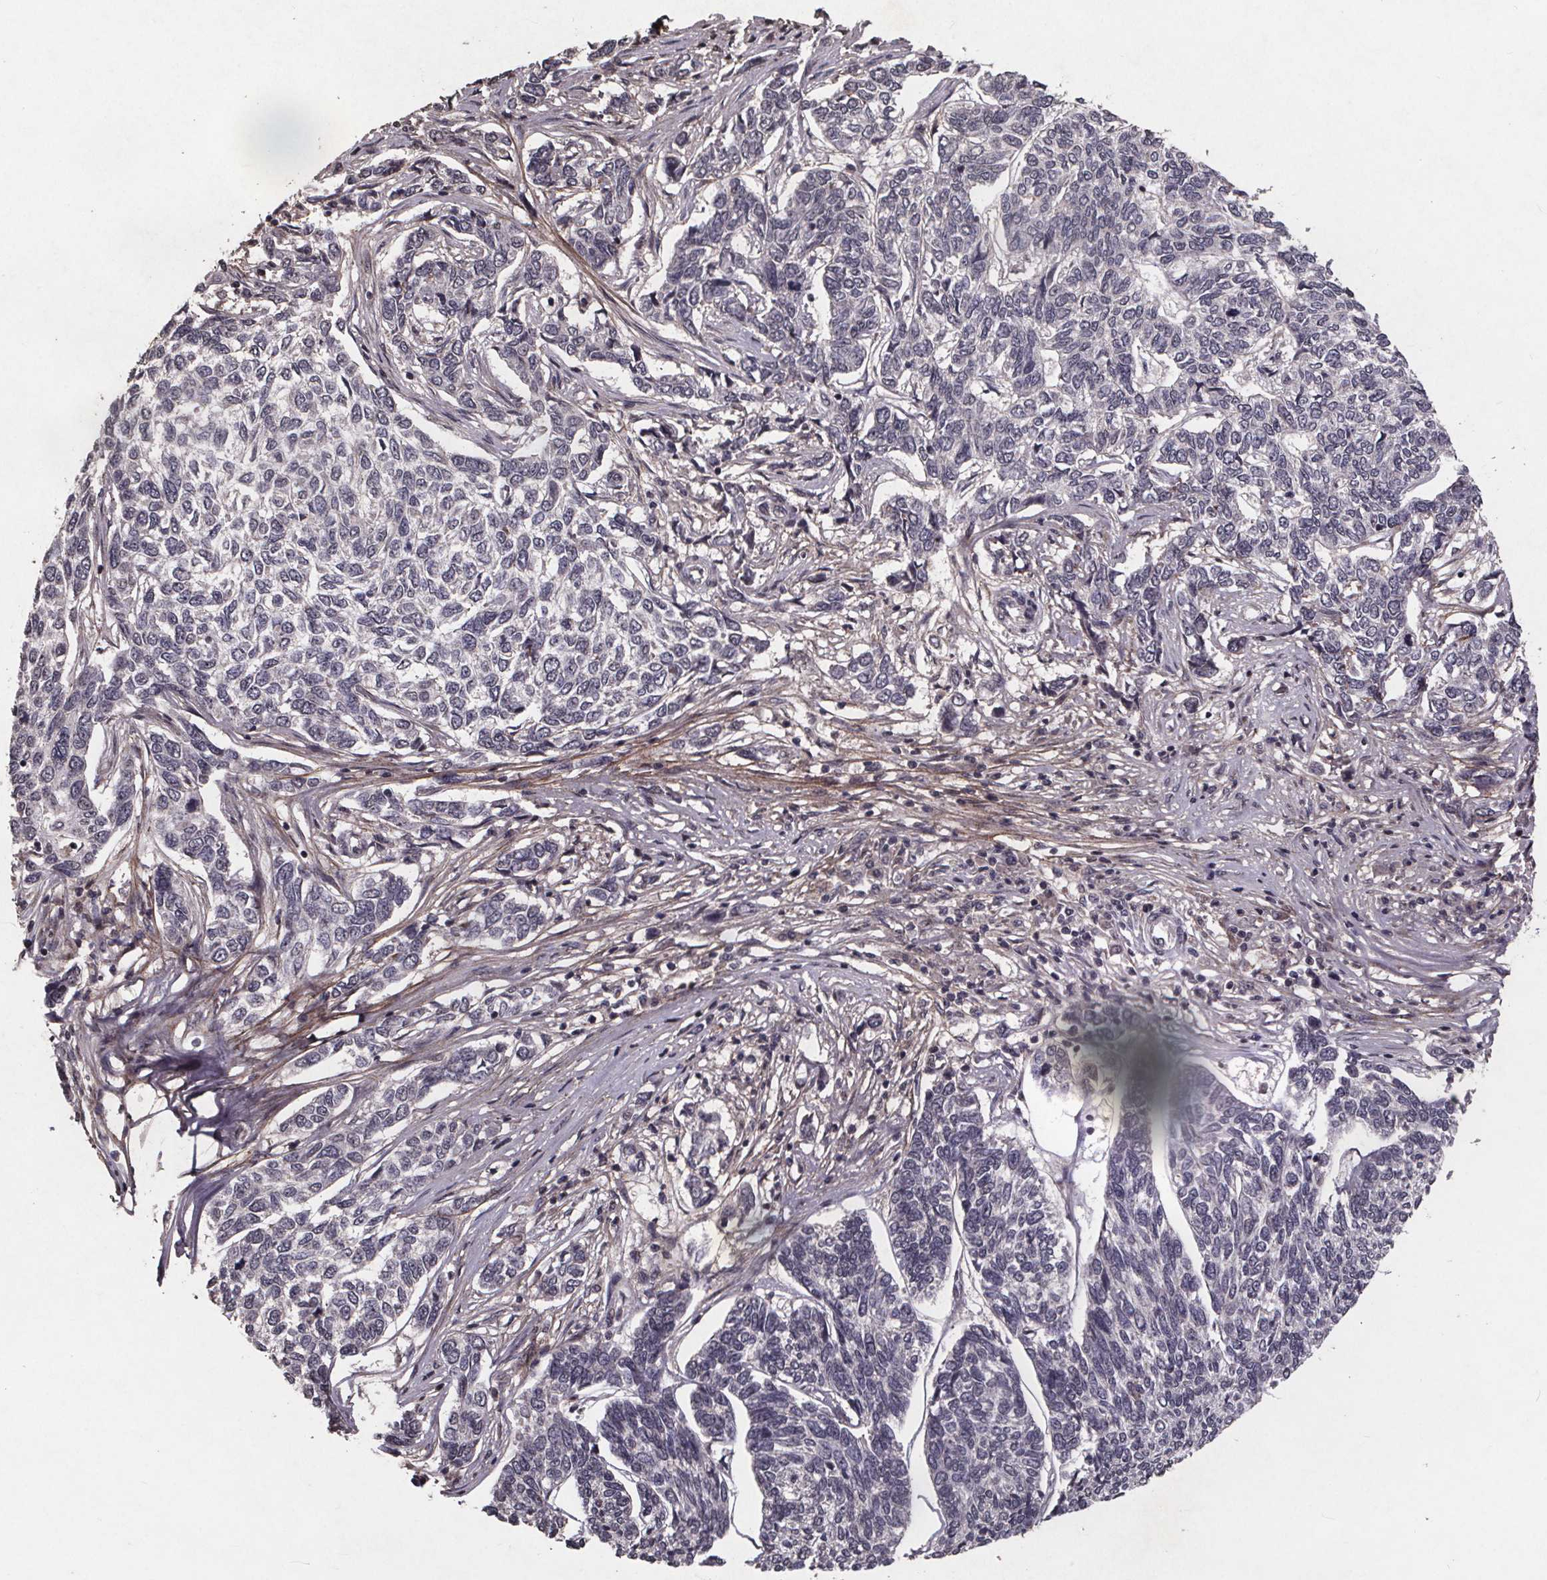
{"staining": {"intensity": "negative", "quantity": "none", "location": "none"}, "tissue": "skin cancer", "cell_type": "Tumor cells", "image_type": "cancer", "snomed": [{"axis": "morphology", "description": "Basal cell carcinoma"}, {"axis": "topography", "description": "Skin"}], "caption": "Skin cancer stained for a protein using immunohistochemistry (IHC) shows no expression tumor cells.", "gene": "GPX3", "patient": {"sex": "female", "age": 65}}